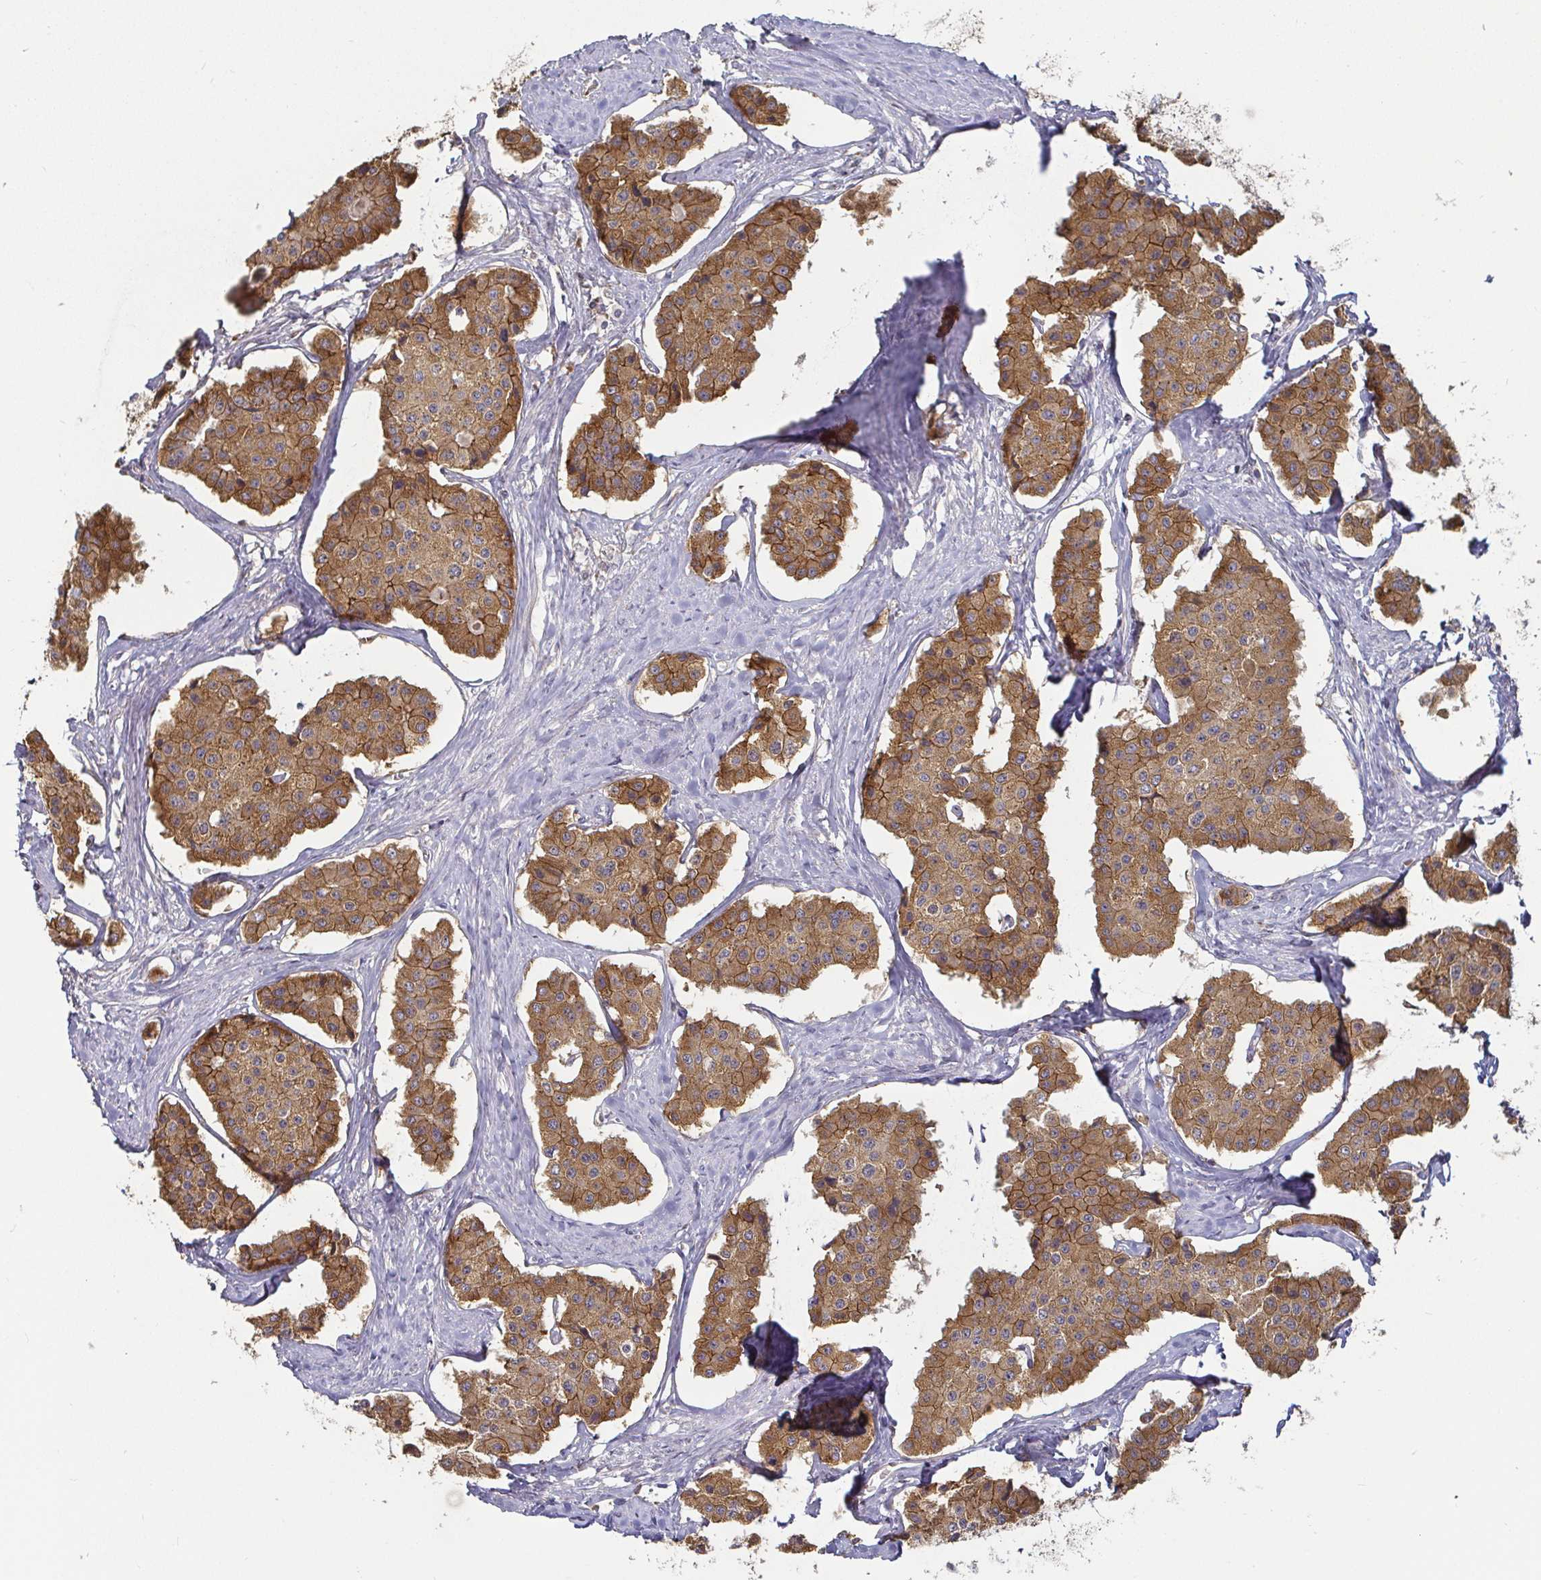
{"staining": {"intensity": "moderate", "quantity": ">75%", "location": "cytoplasmic/membranous"}, "tissue": "carcinoid", "cell_type": "Tumor cells", "image_type": "cancer", "snomed": [{"axis": "morphology", "description": "Carcinoid, malignant, NOS"}, {"axis": "topography", "description": "Small intestine"}], "caption": "Immunohistochemistry micrograph of human malignant carcinoid stained for a protein (brown), which displays medium levels of moderate cytoplasmic/membranous expression in approximately >75% of tumor cells.", "gene": "CDH18", "patient": {"sex": "female", "age": 65}}